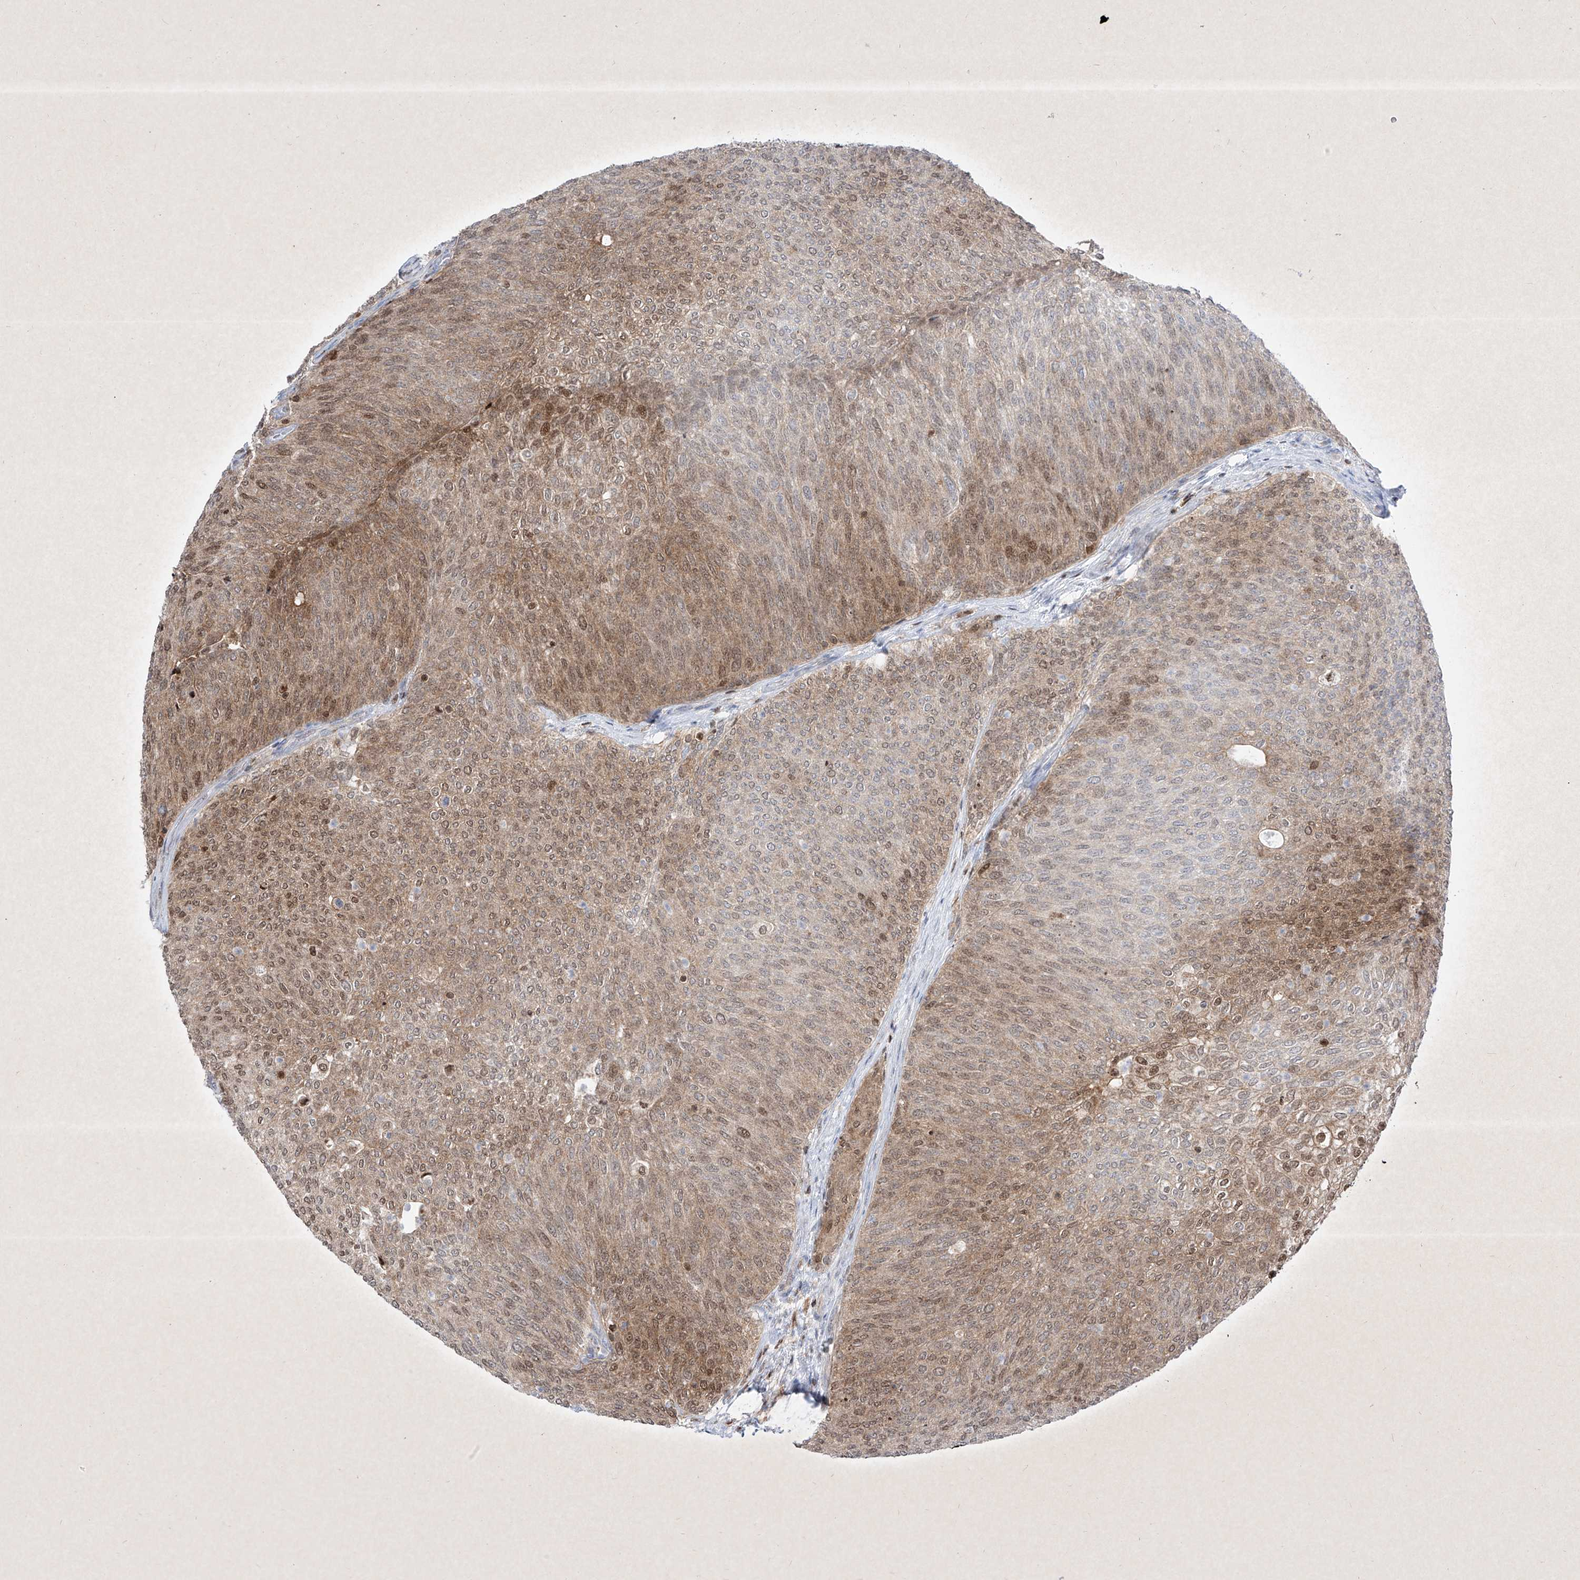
{"staining": {"intensity": "moderate", "quantity": "25%-75%", "location": "cytoplasmic/membranous,nuclear"}, "tissue": "urothelial cancer", "cell_type": "Tumor cells", "image_type": "cancer", "snomed": [{"axis": "morphology", "description": "Urothelial carcinoma, Low grade"}, {"axis": "topography", "description": "Urinary bladder"}], "caption": "IHC (DAB) staining of urothelial carcinoma (low-grade) demonstrates moderate cytoplasmic/membranous and nuclear protein positivity in approximately 25%-75% of tumor cells.", "gene": "PSMB10", "patient": {"sex": "female", "age": 79}}